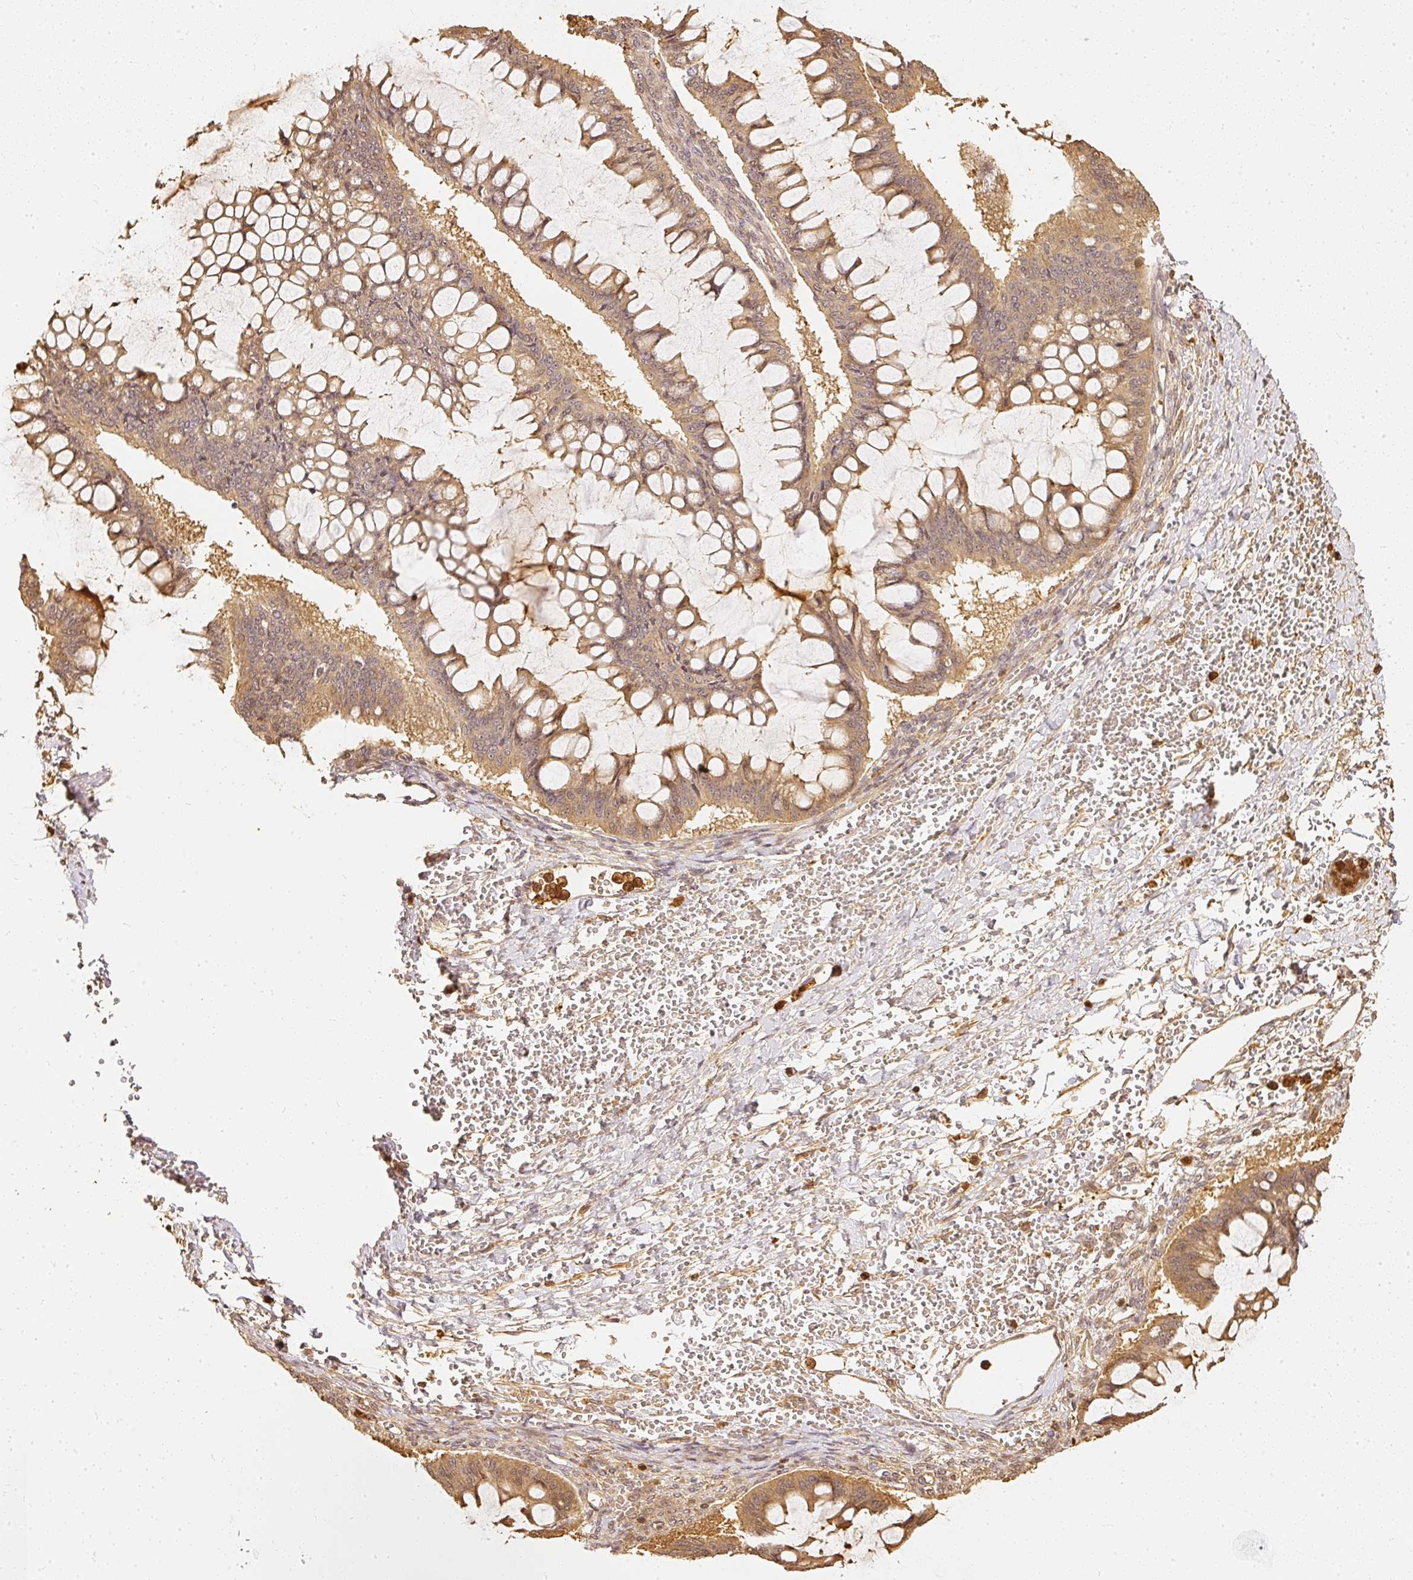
{"staining": {"intensity": "moderate", "quantity": ">75%", "location": "cytoplasmic/membranous"}, "tissue": "ovarian cancer", "cell_type": "Tumor cells", "image_type": "cancer", "snomed": [{"axis": "morphology", "description": "Cystadenocarcinoma, mucinous, NOS"}, {"axis": "topography", "description": "Ovary"}], "caption": "A brown stain labels moderate cytoplasmic/membranous positivity of a protein in human ovarian mucinous cystadenocarcinoma tumor cells. (Brightfield microscopy of DAB IHC at high magnification).", "gene": "PFN1", "patient": {"sex": "female", "age": 73}}